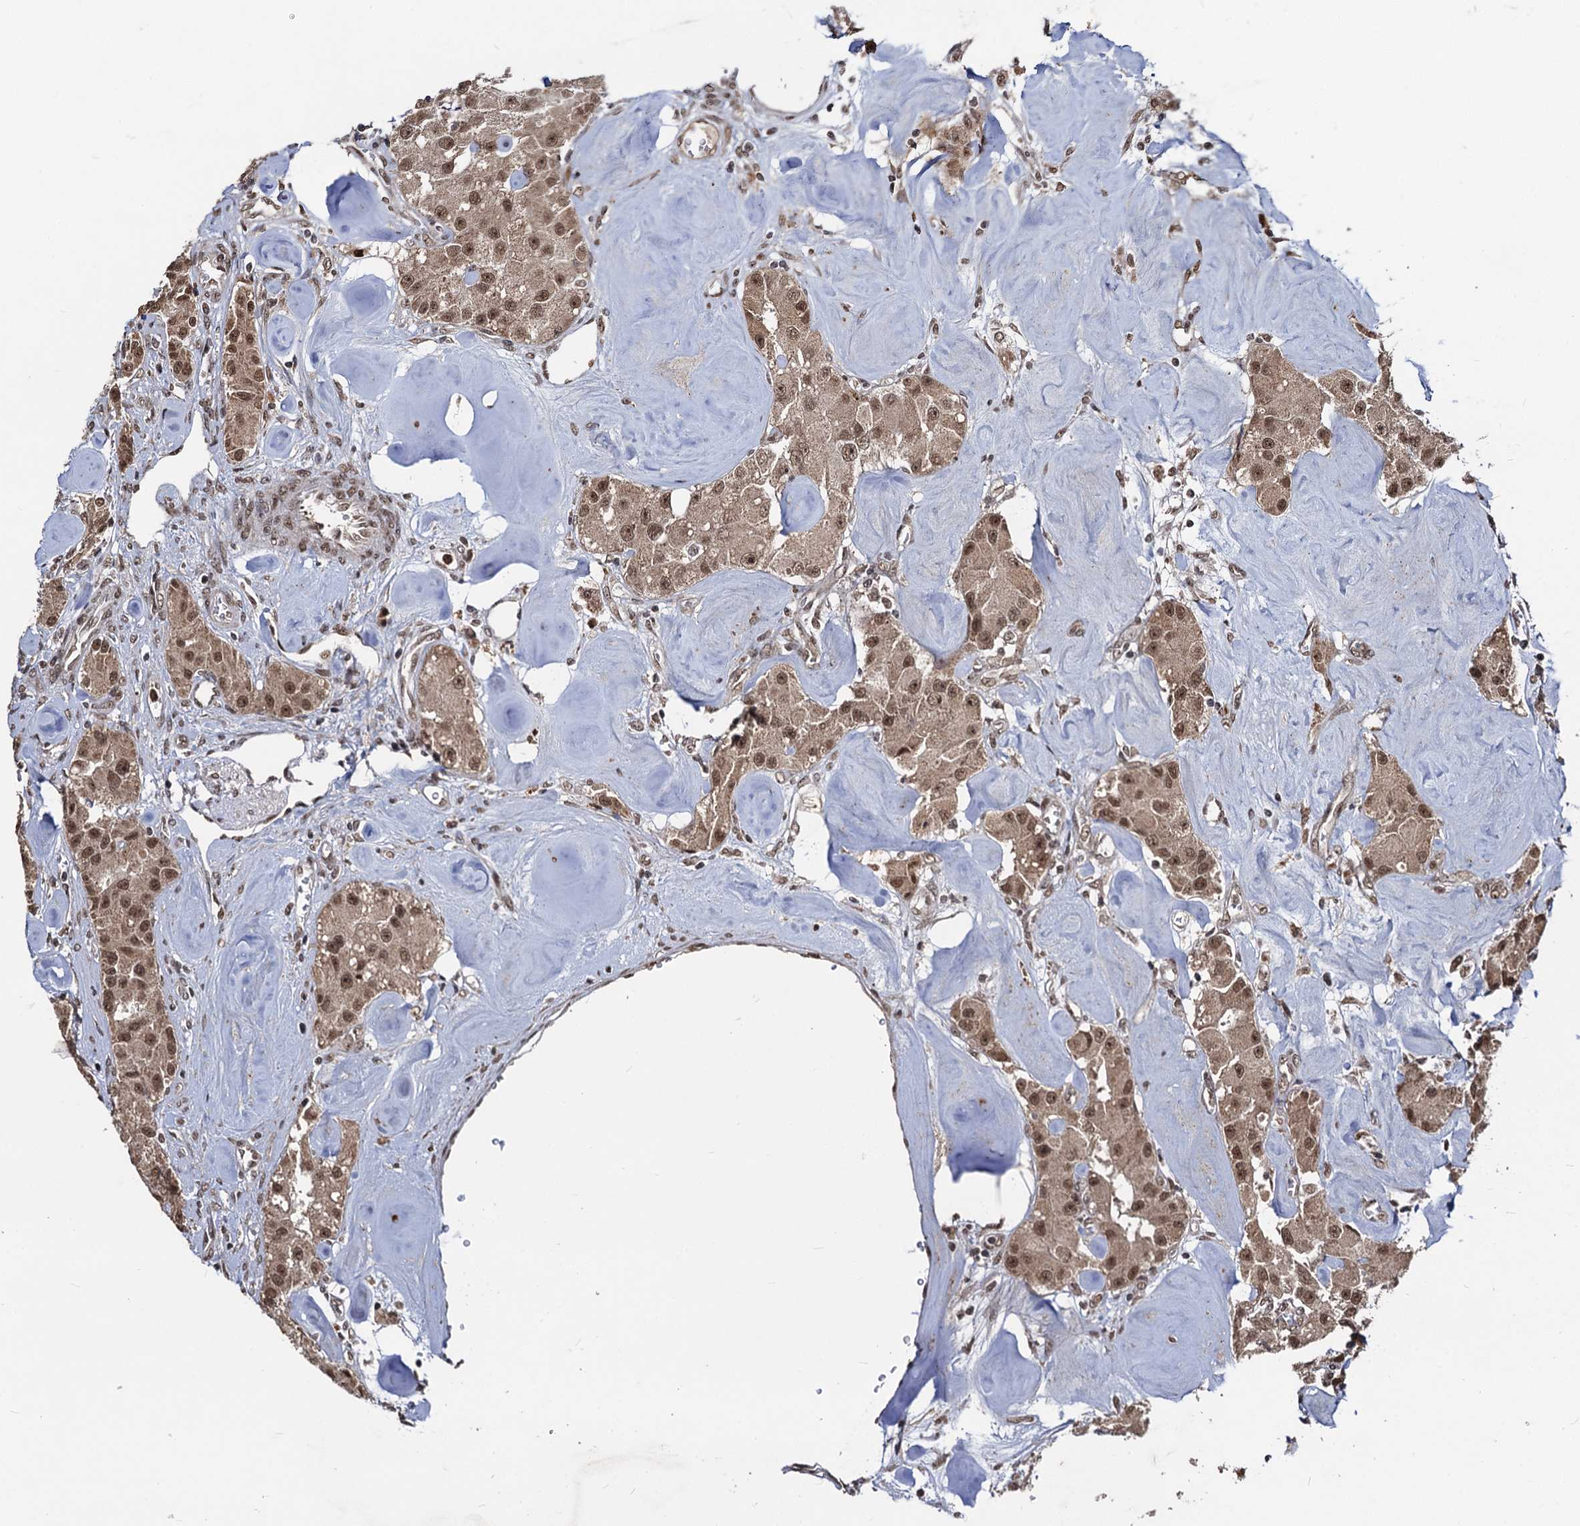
{"staining": {"intensity": "moderate", "quantity": ">75%", "location": "cytoplasmic/membranous,nuclear"}, "tissue": "carcinoid", "cell_type": "Tumor cells", "image_type": "cancer", "snomed": [{"axis": "morphology", "description": "Carcinoid, malignant, NOS"}, {"axis": "topography", "description": "Pancreas"}], "caption": "The immunohistochemical stain labels moderate cytoplasmic/membranous and nuclear staining in tumor cells of carcinoid tissue.", "gene": "SFSWAP", "patient": {"sex": "male", "age": 41}}